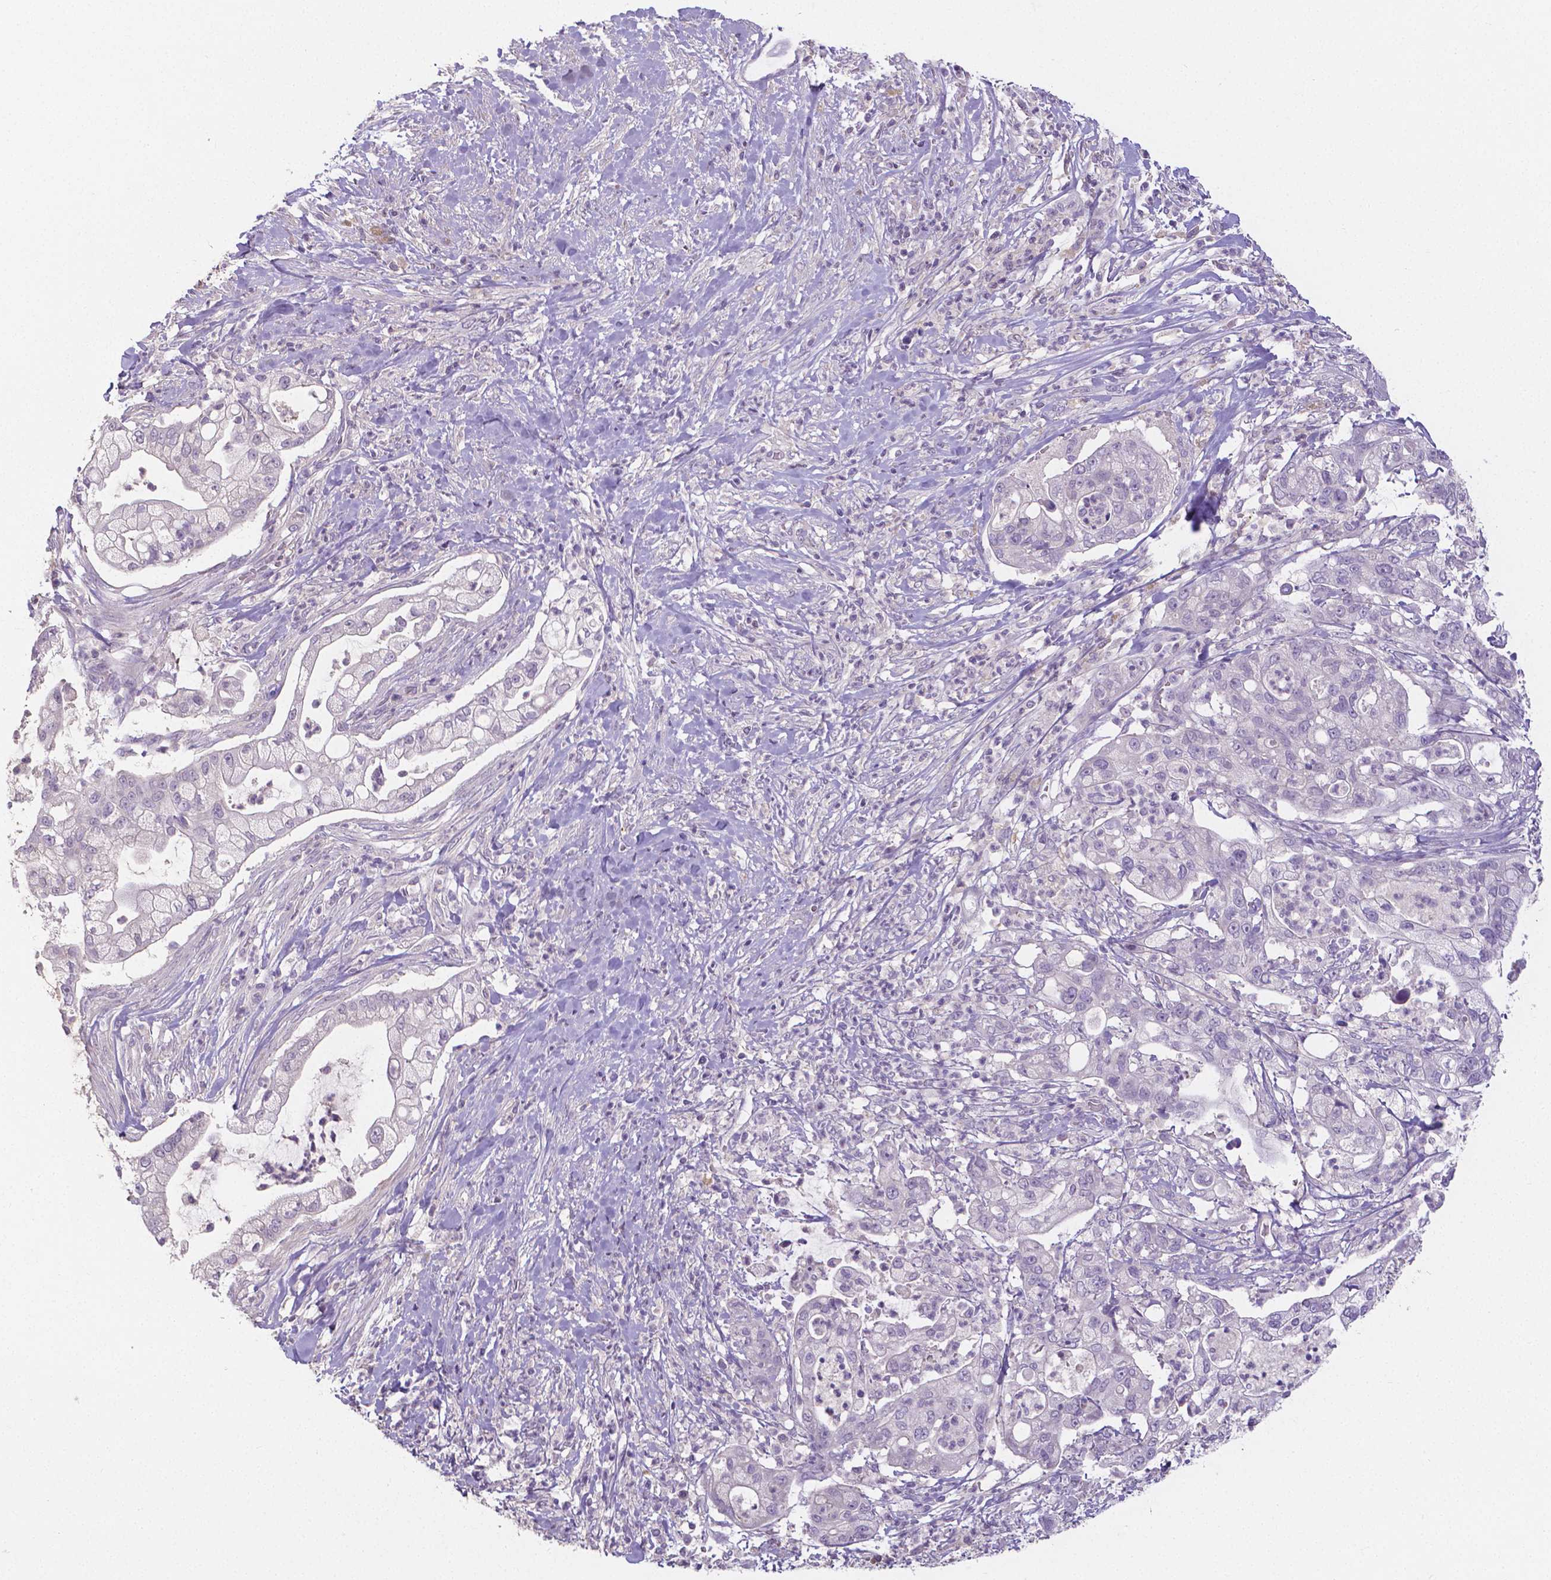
{"staining": {"intensity": "negative", "quantity": "none", "location": "none"}, "tissue": "pancreatic cancer", "cell_type": "Tumor cells", "image_type": "cancer", "snomed": [{"axis": "morphology", "description": "Adenocarcinoma, NOS"}, {"axis": "topography", "description": "Pancreas"}], "caption": "An image of adenocarcinoma (pancreatic) stained for a protein demonstrates no brown staining in tumor cells.", "gene": "CRMP1", "patient": {"sex": "female", "age": 69}}